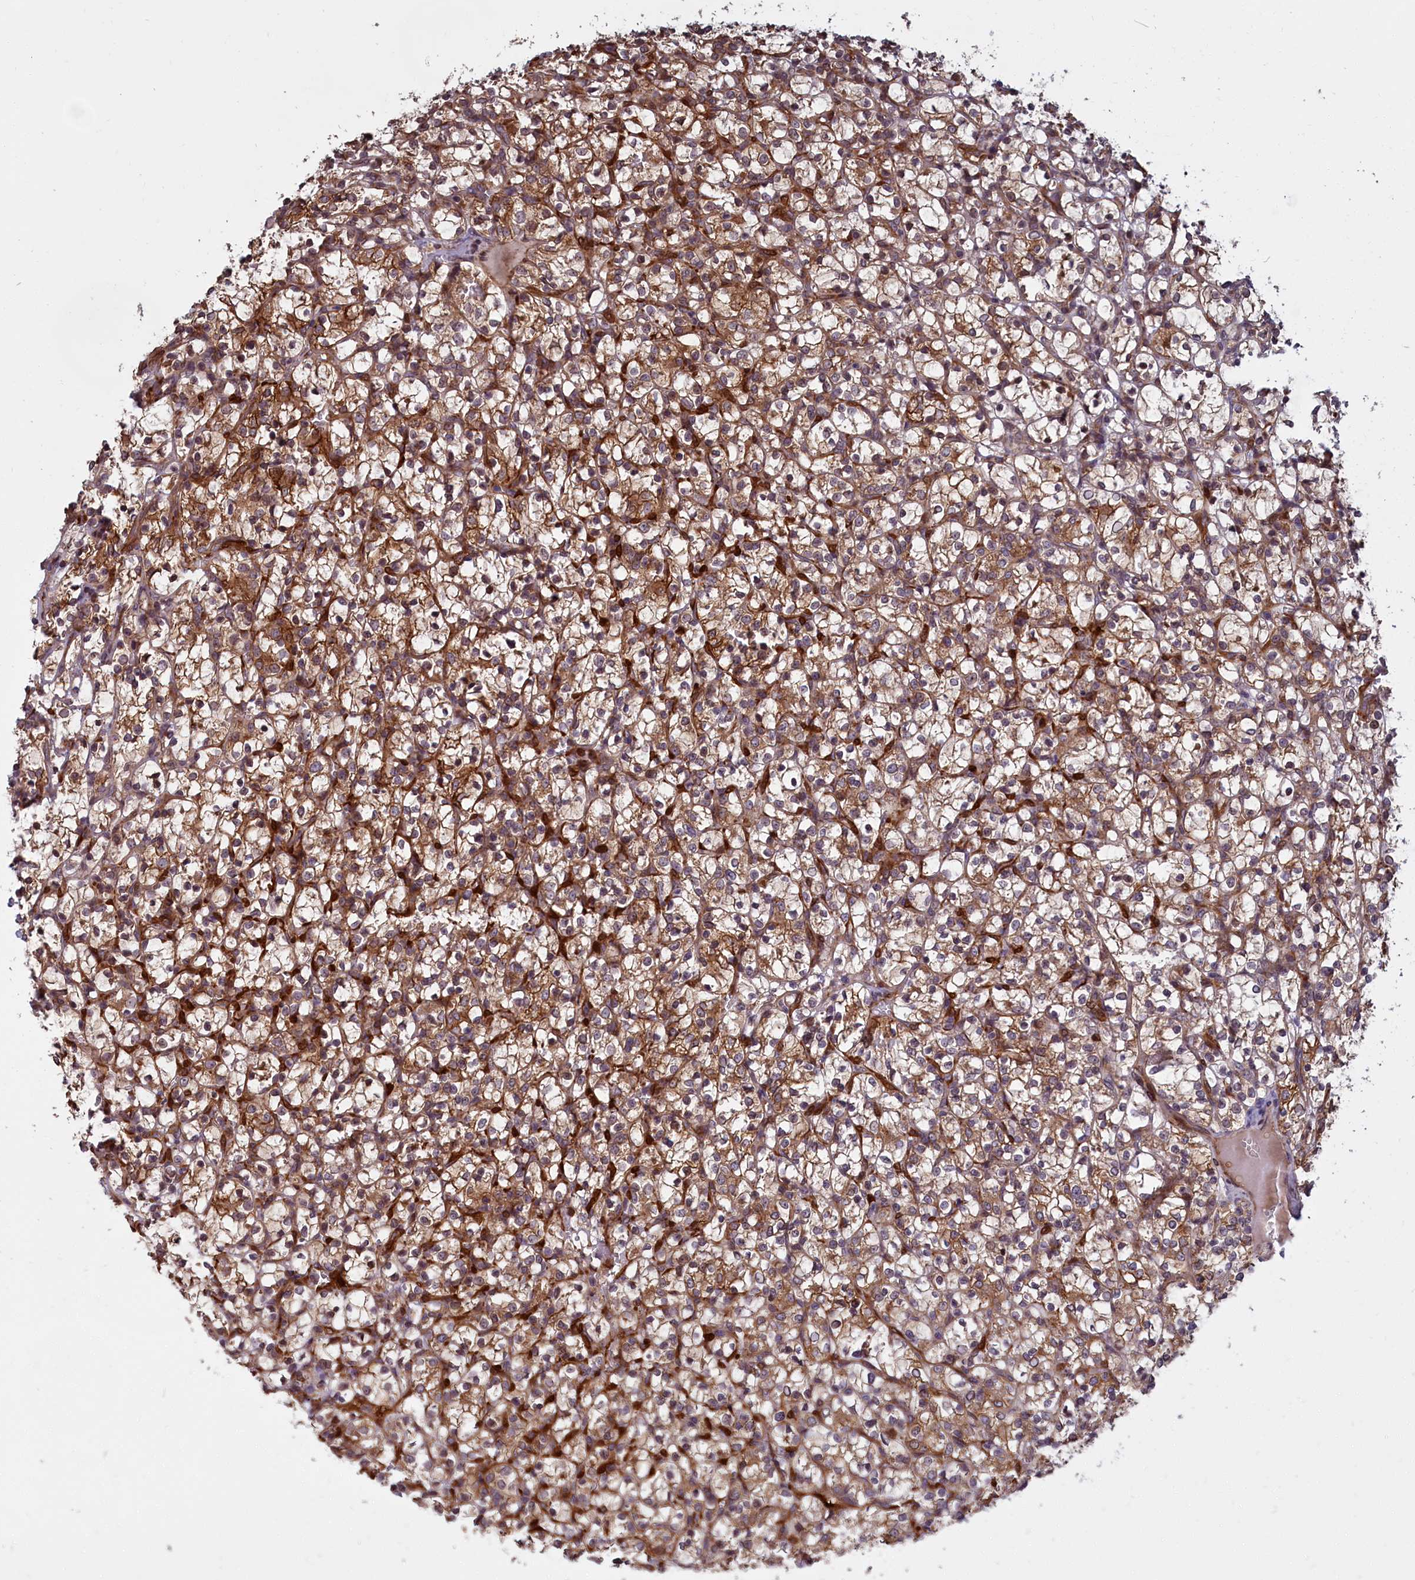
{"staining": {"intensity": "moderate", "quantity": ">75%", "location": "cytoplasmic/membranous"}, "tissue": "renal cancer", "cell_type": "Tumor cells", "image_type": "cancer", "snomed": [{"axis": "morphology", "description": "Adenocarcinoma, NOS"}, {"axis": "topography", "description": "Kidney"}], "caption": "IHC photomicrograph of adenocarcinoma (renal) stained for a protein (brown), which shows medium levels of moderate cytoplasmic/membranous staining in approximately >75% of tumor cells.", "gene": "DENND1B", "patient": {"sex": "female", "age": 69}}